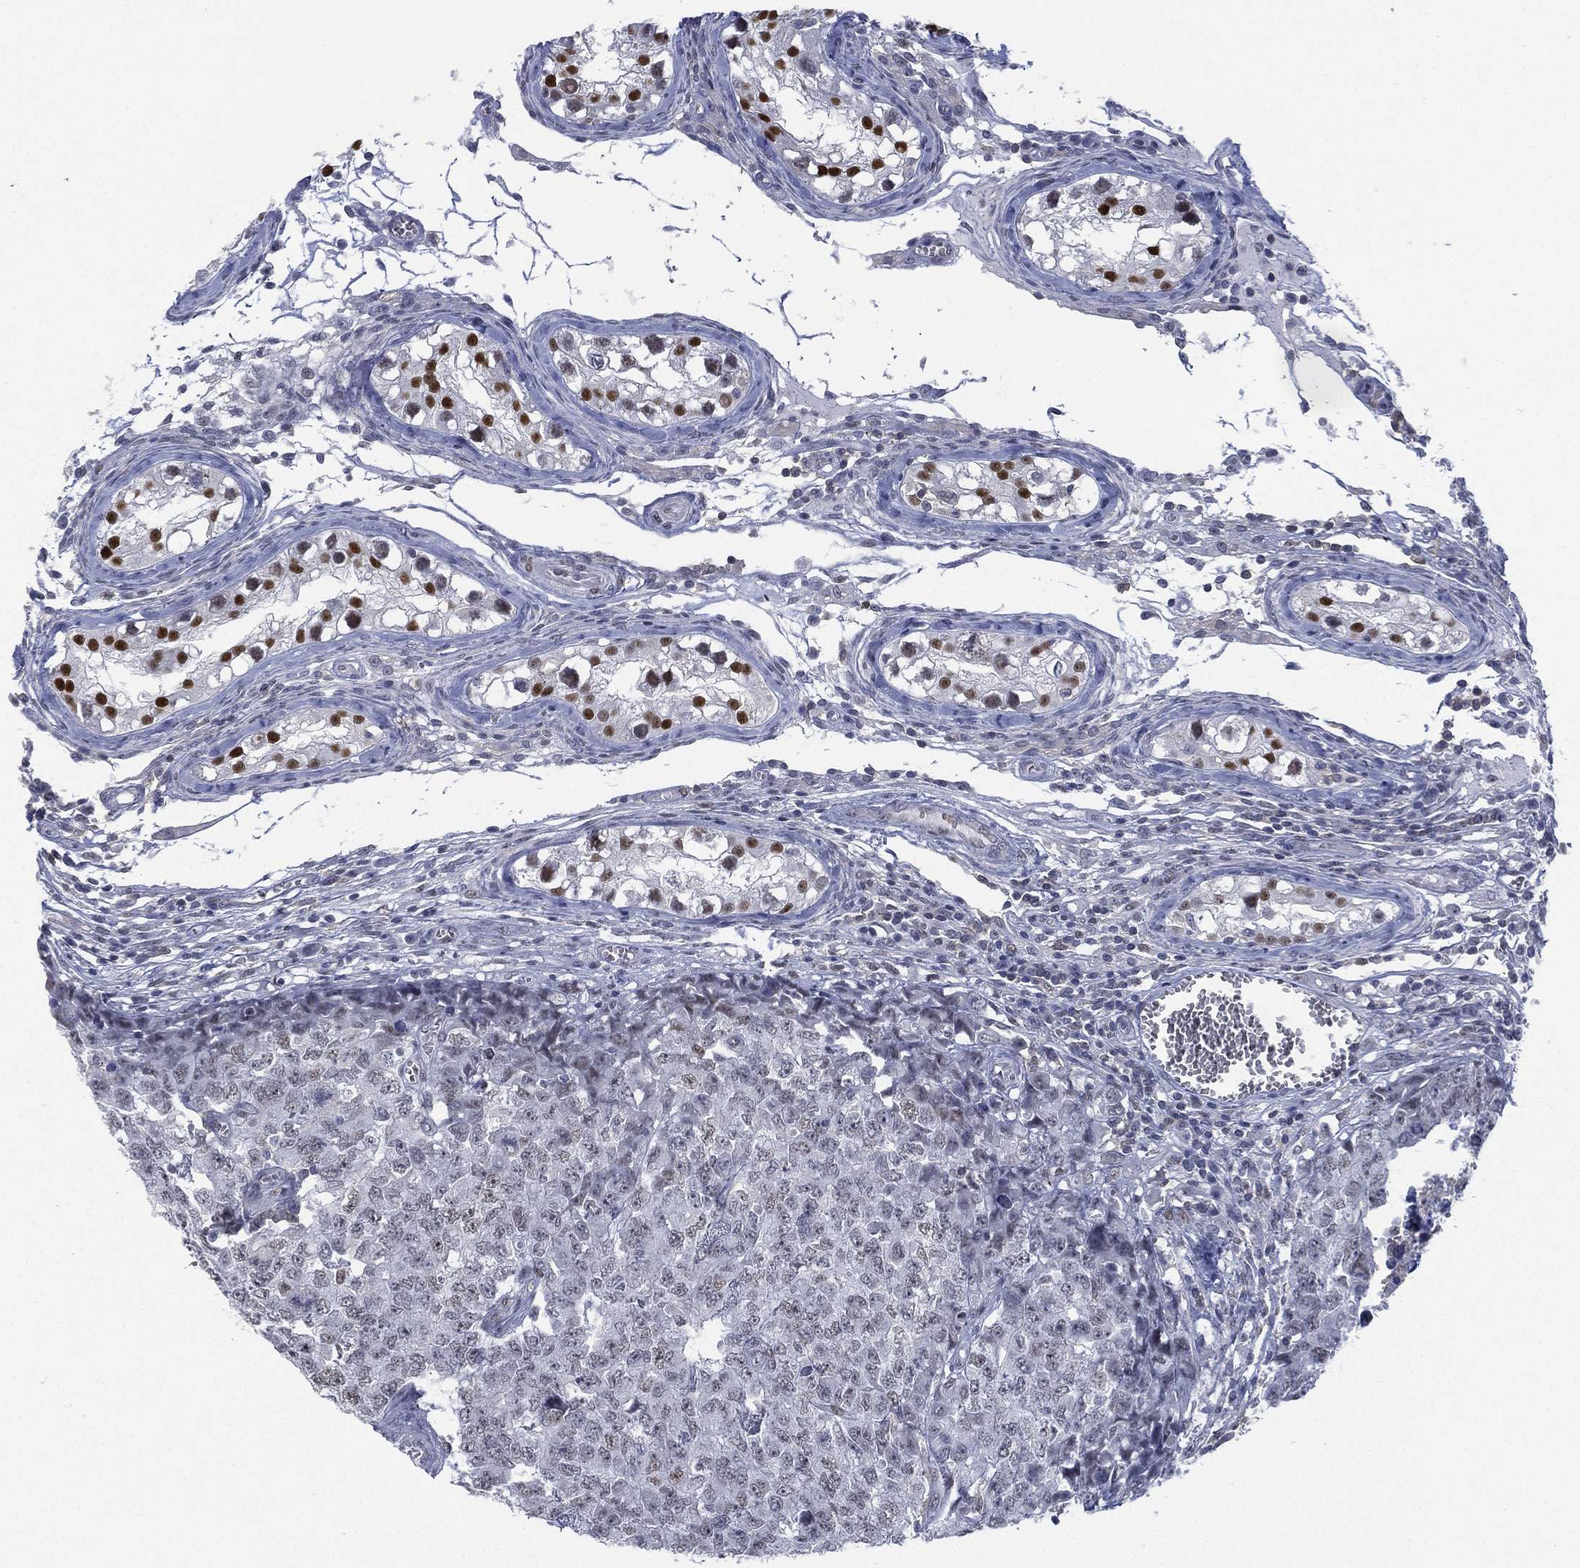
{"staining": {"intensity": "negative", "quantity": "none", "location": "none"}, "tissue": "testis cancer", "cell_type": "Tumor cells", "image_type": "cancer", "snomed": [{"axis": "morphology", "description": "Carcinoma, Embryonal, NOS"}, {"axis": "topography", "description": "Testis"}], "caption": "Tumor cells are negative for protein expression in human testis cancer.", "gene": "ZNF711", "patient": {"sex": "male", "age": 23}}